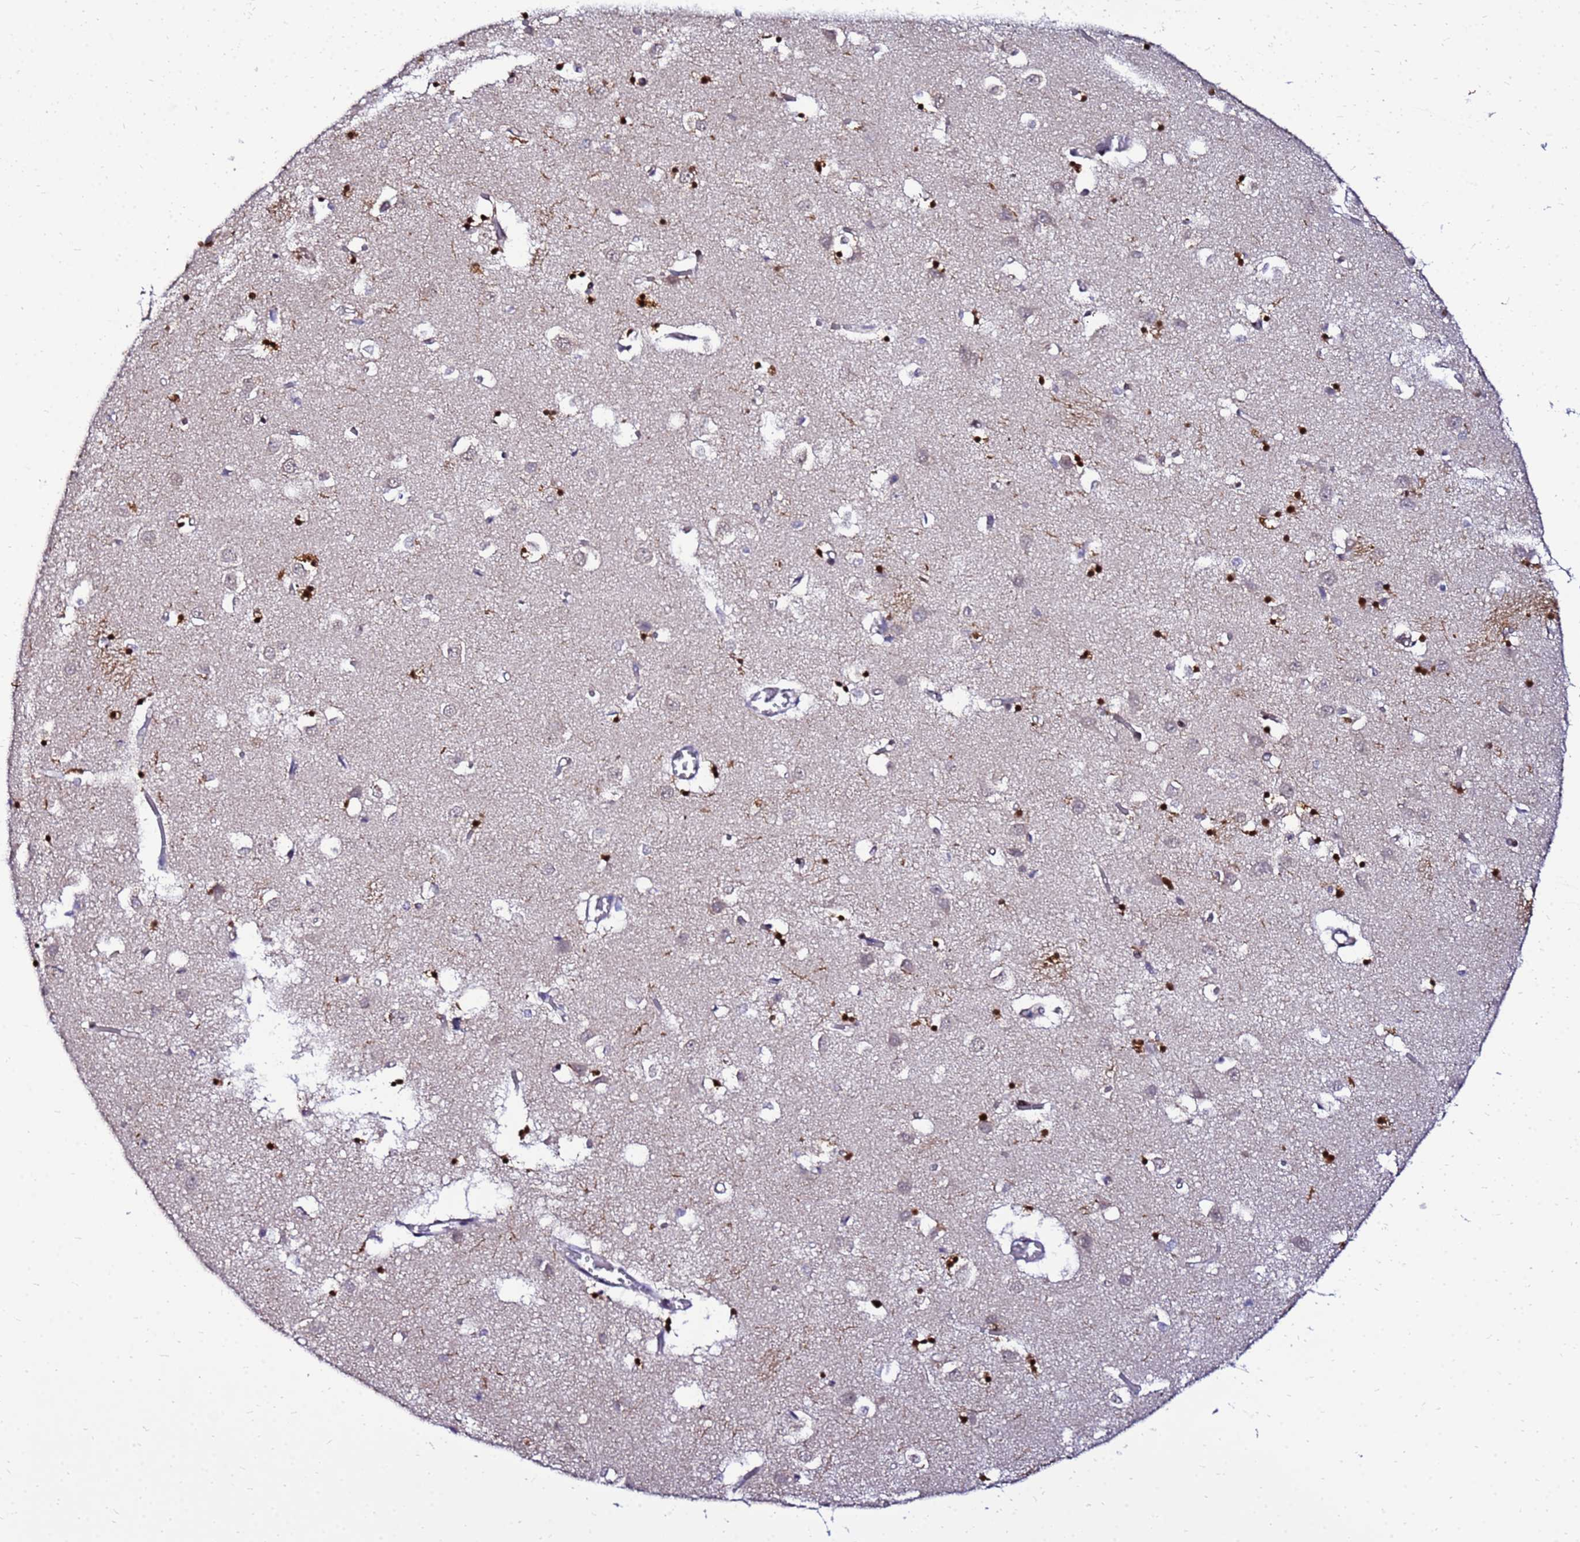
{"staining": {"intensity": "strong", "quantity": ">75%", "location": "nuclear"}, "tissue": "caudate", "cell_type": "Glial cells", "image_type": "normal", "snomed": [{"axis": "morphology", "description": "Normal tissue, NOS"}, {"axis": "topography", "description": "Lateral ventricle wall"}], "caption": "Immunohistochemical staining of benign human caudate reveals >75% levels of strong nuclear protein expression in about >75% of glial cells. Immunohistochemistry (ihc) stains the protein in brown and the nuclei are stained blue.", "gene": "DBNDD2", "patient": {"sex": "male", "age": 70}}